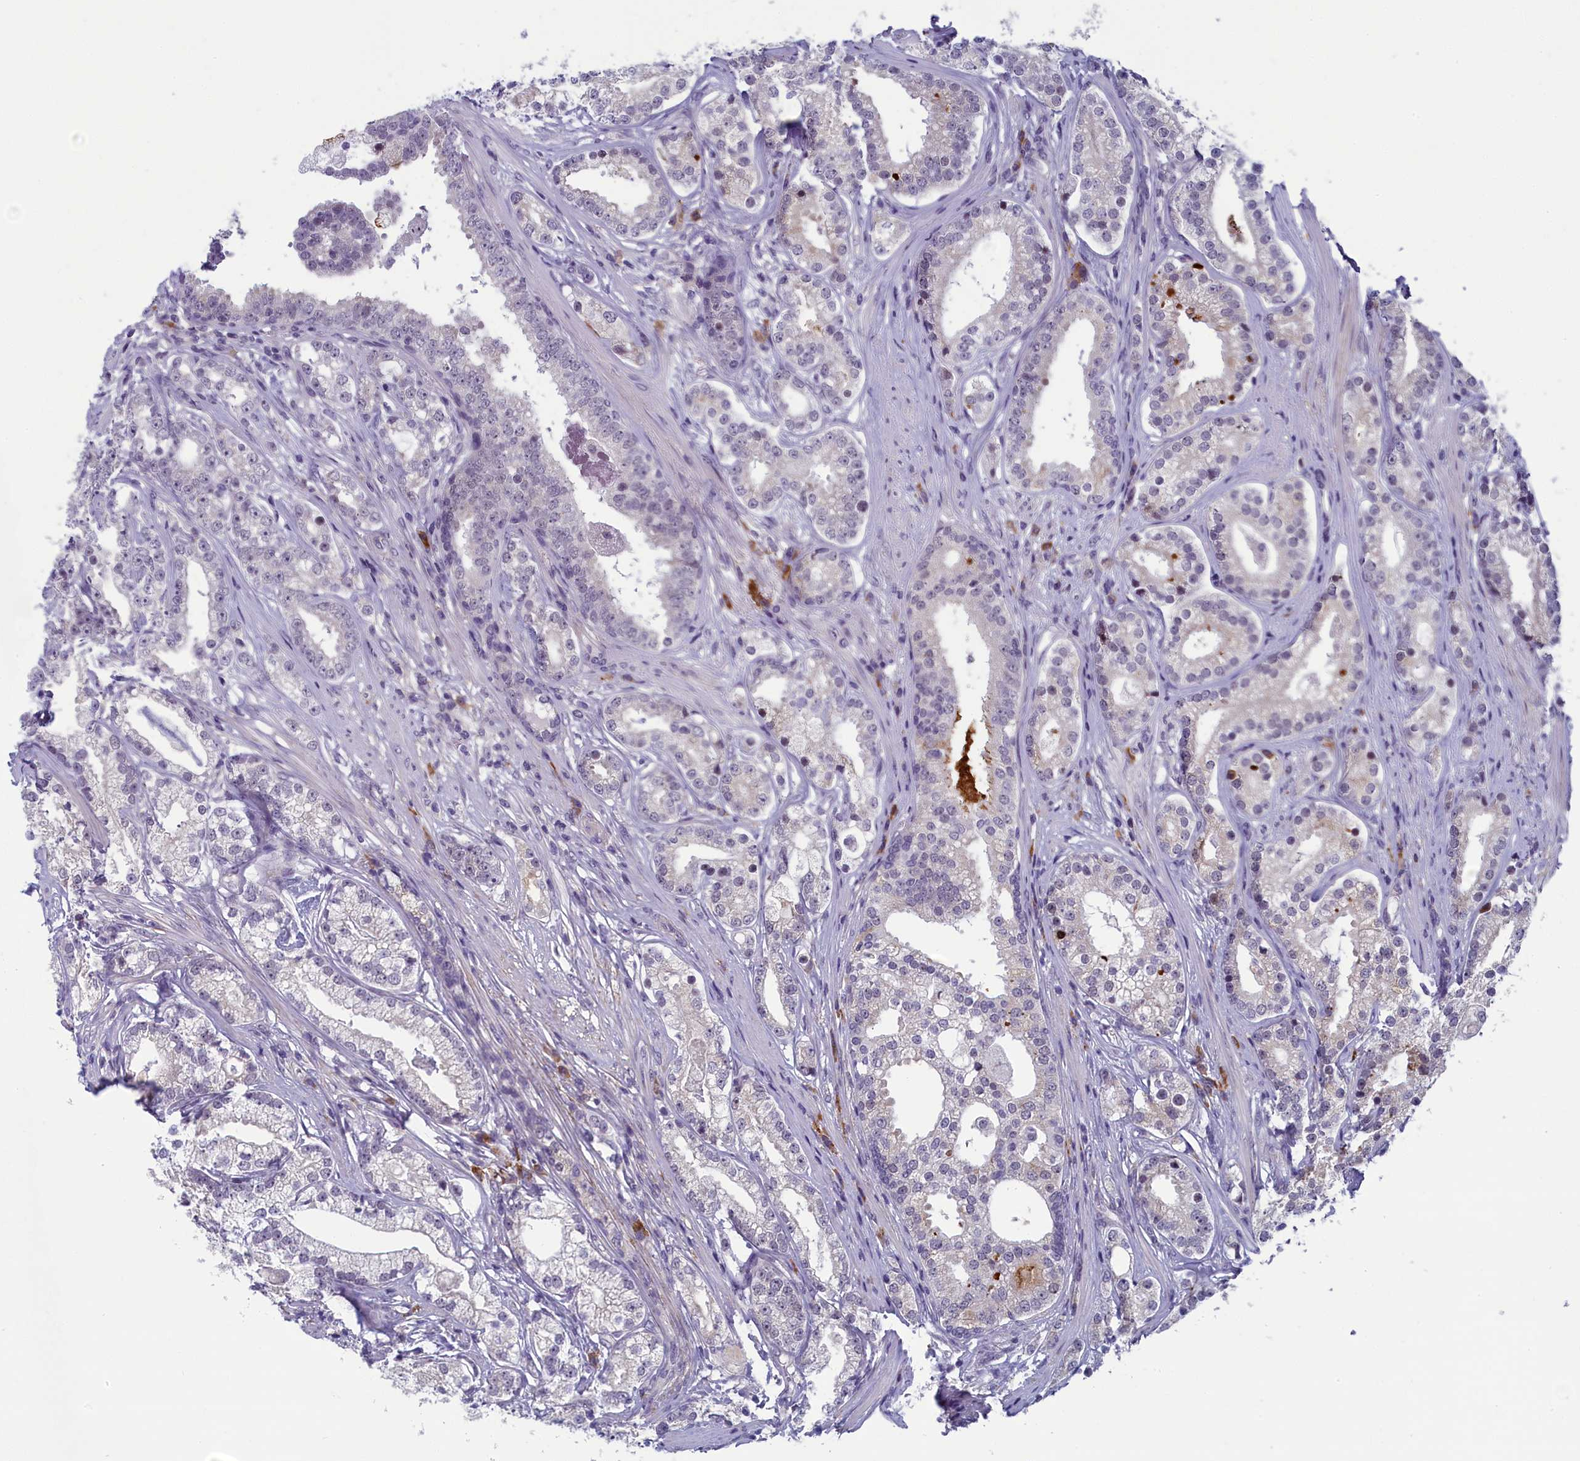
{"staining": {"intensity": "negative", "quantity": "none", "location": "none"}, "tissue": "prostate cancer", "cell_type": "Tumor cells", "image_type": "cancer", "snomed": [{"axis": "morphology", "description": "Adenocarcinoma, High grade"}, {"axis": "topography", "description": "Prostate"}], "caption": "Immunohistochemistry (IHC) micrograph of neoplastic tissue: human prostate high-grade adenocarcinoma stained with DAB exhibits no significant protein staining in tumor cells. Nuclei are stained in blue.", "gene": "CNEP1R1", "patient": {"sex": "male", "age": 69}}